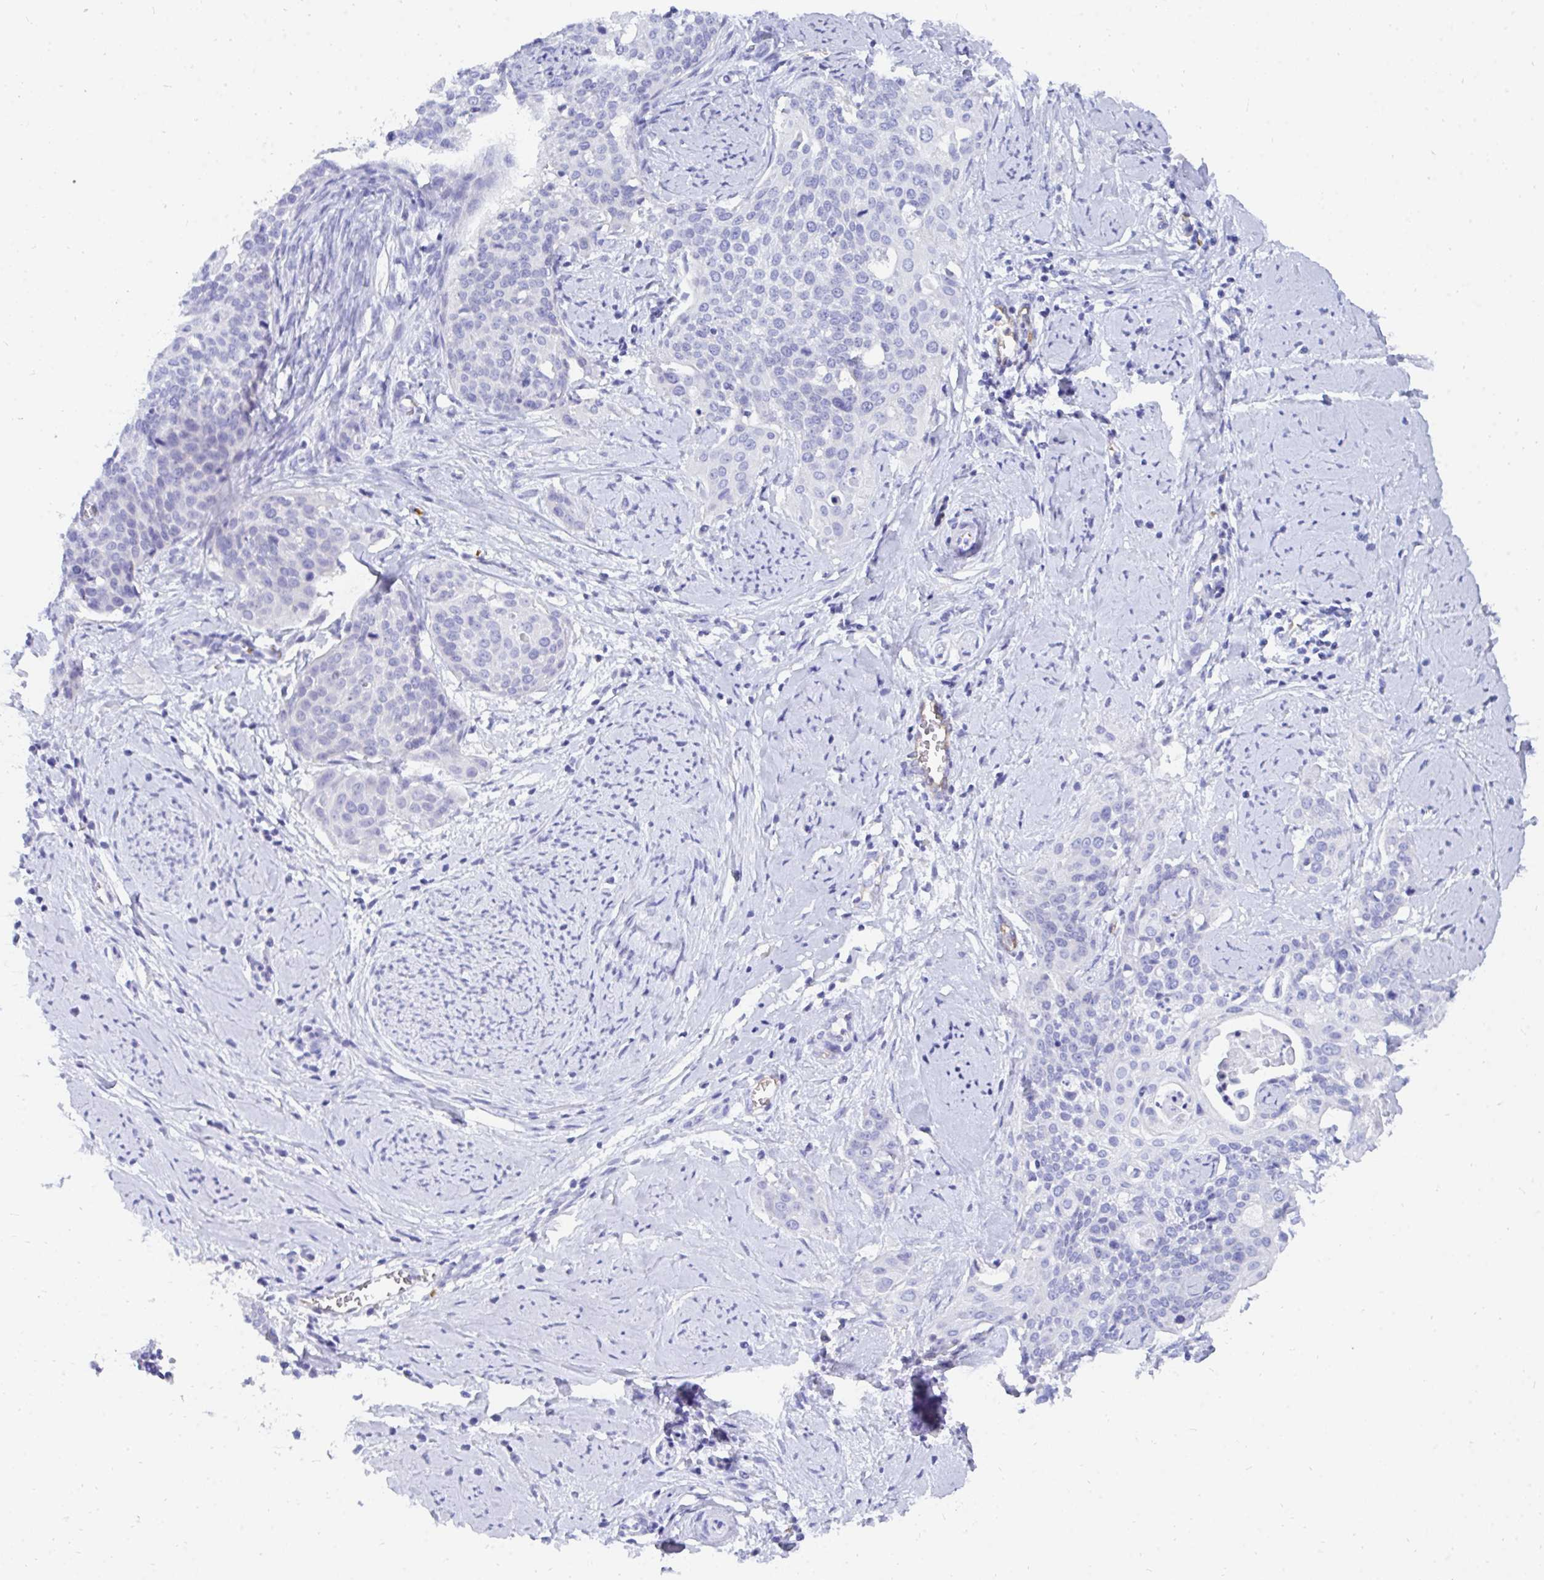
{"staining": {"intensity": "negative", "quantity": "none", "location": "none"}, "tissue": "cervical cancer", "cell_type": "Tumor cells", "image_type": "cancer", "snomed": [{"axis": "morphology", "description": "Squamous cell carcinoma, NOS"}, {"axis": "topography", "description": "Cervix"}], "caption": "Image shows no protein staining in tumor cells of squamous cell carcinoma (cervical) tissue.", "gene": "MROH2B", "patient": {"sex": "female", "age": 44}}